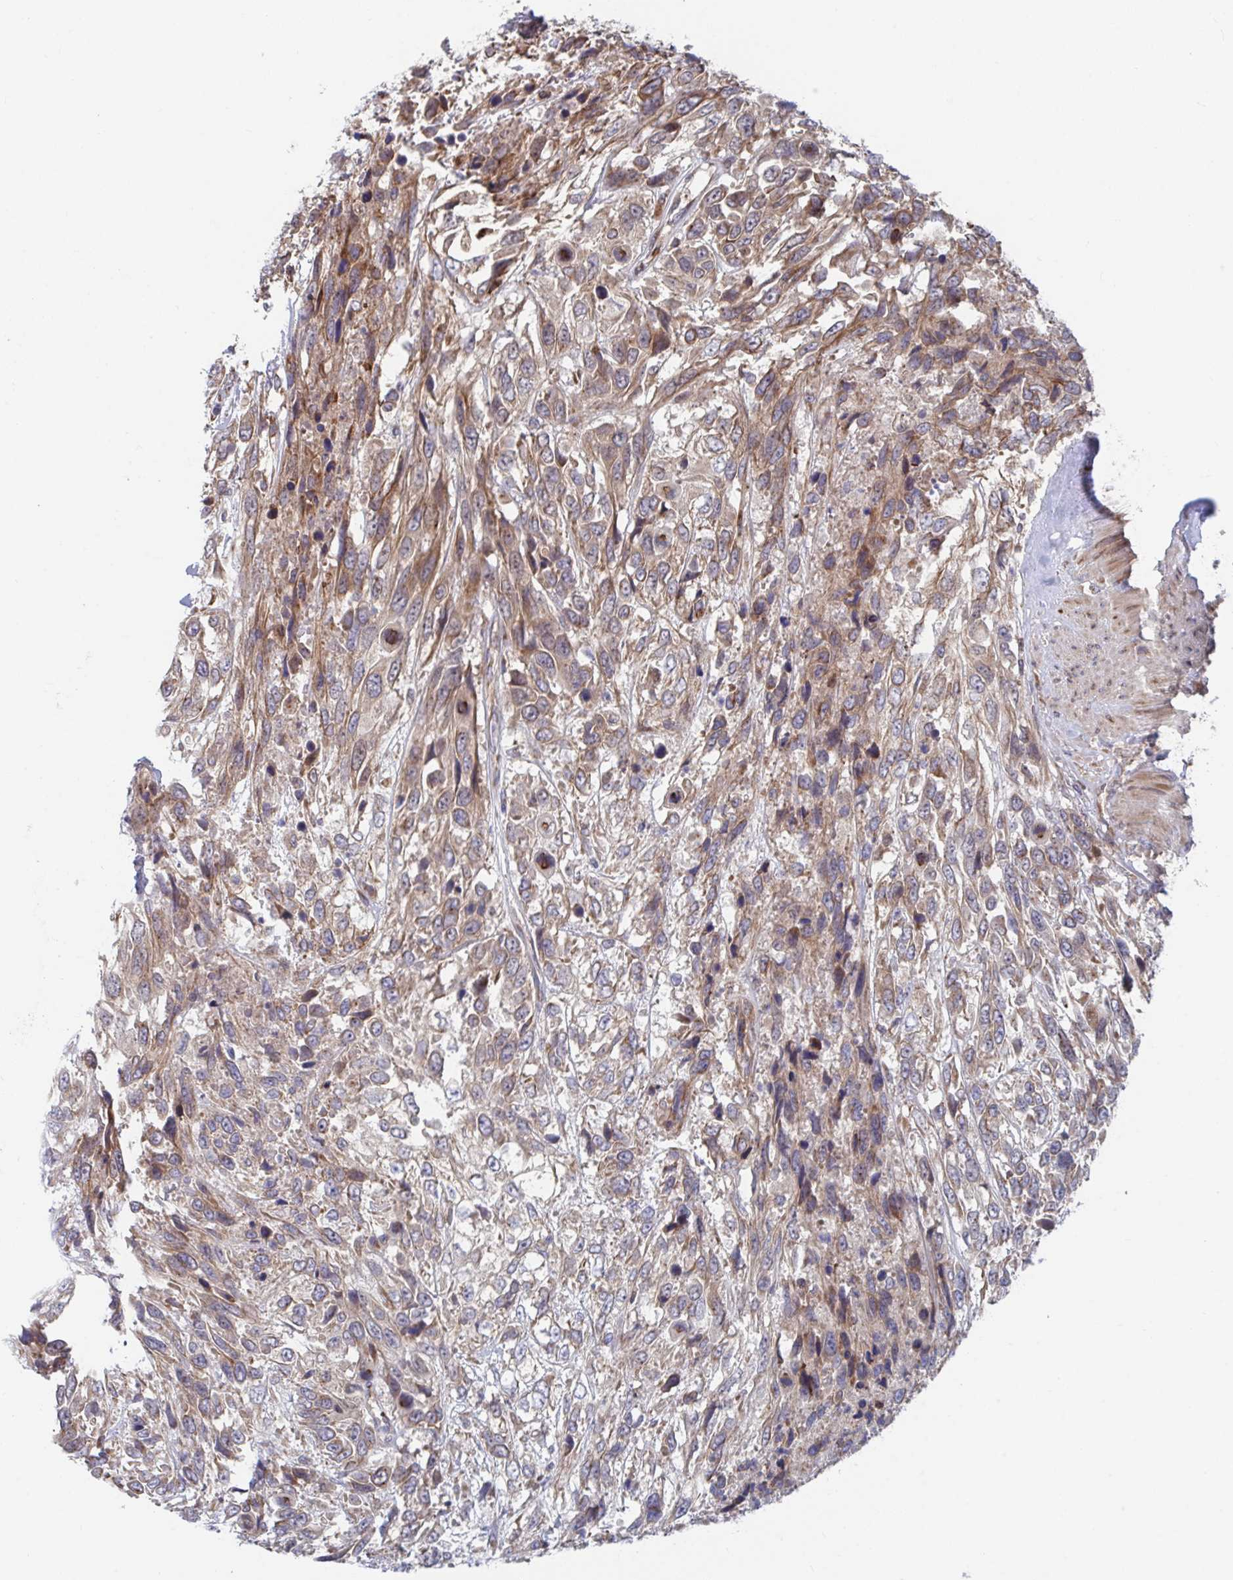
{"staining": {"intensity": "moderate", "quantity": ">75%", "location": "cytoplasmic/membranous"}, "tissue": "urothelial cancer", "cell_type": "Tumor cells", "image_type": "cancer", "snomed": [{"axis": "morphology", "description": "Urothelial carcinoma, High grade"}, {"axis": "topography", "description": "Urinary bladder"}], "caption": "This micrograph displays IHC staining of human urothelial cancer, with medium moderate cytoplasmic/membranous expression in approximately >75% of tumor cells.", "gene": "FJX1", "patient": {"sex": "female", "age": 70}}